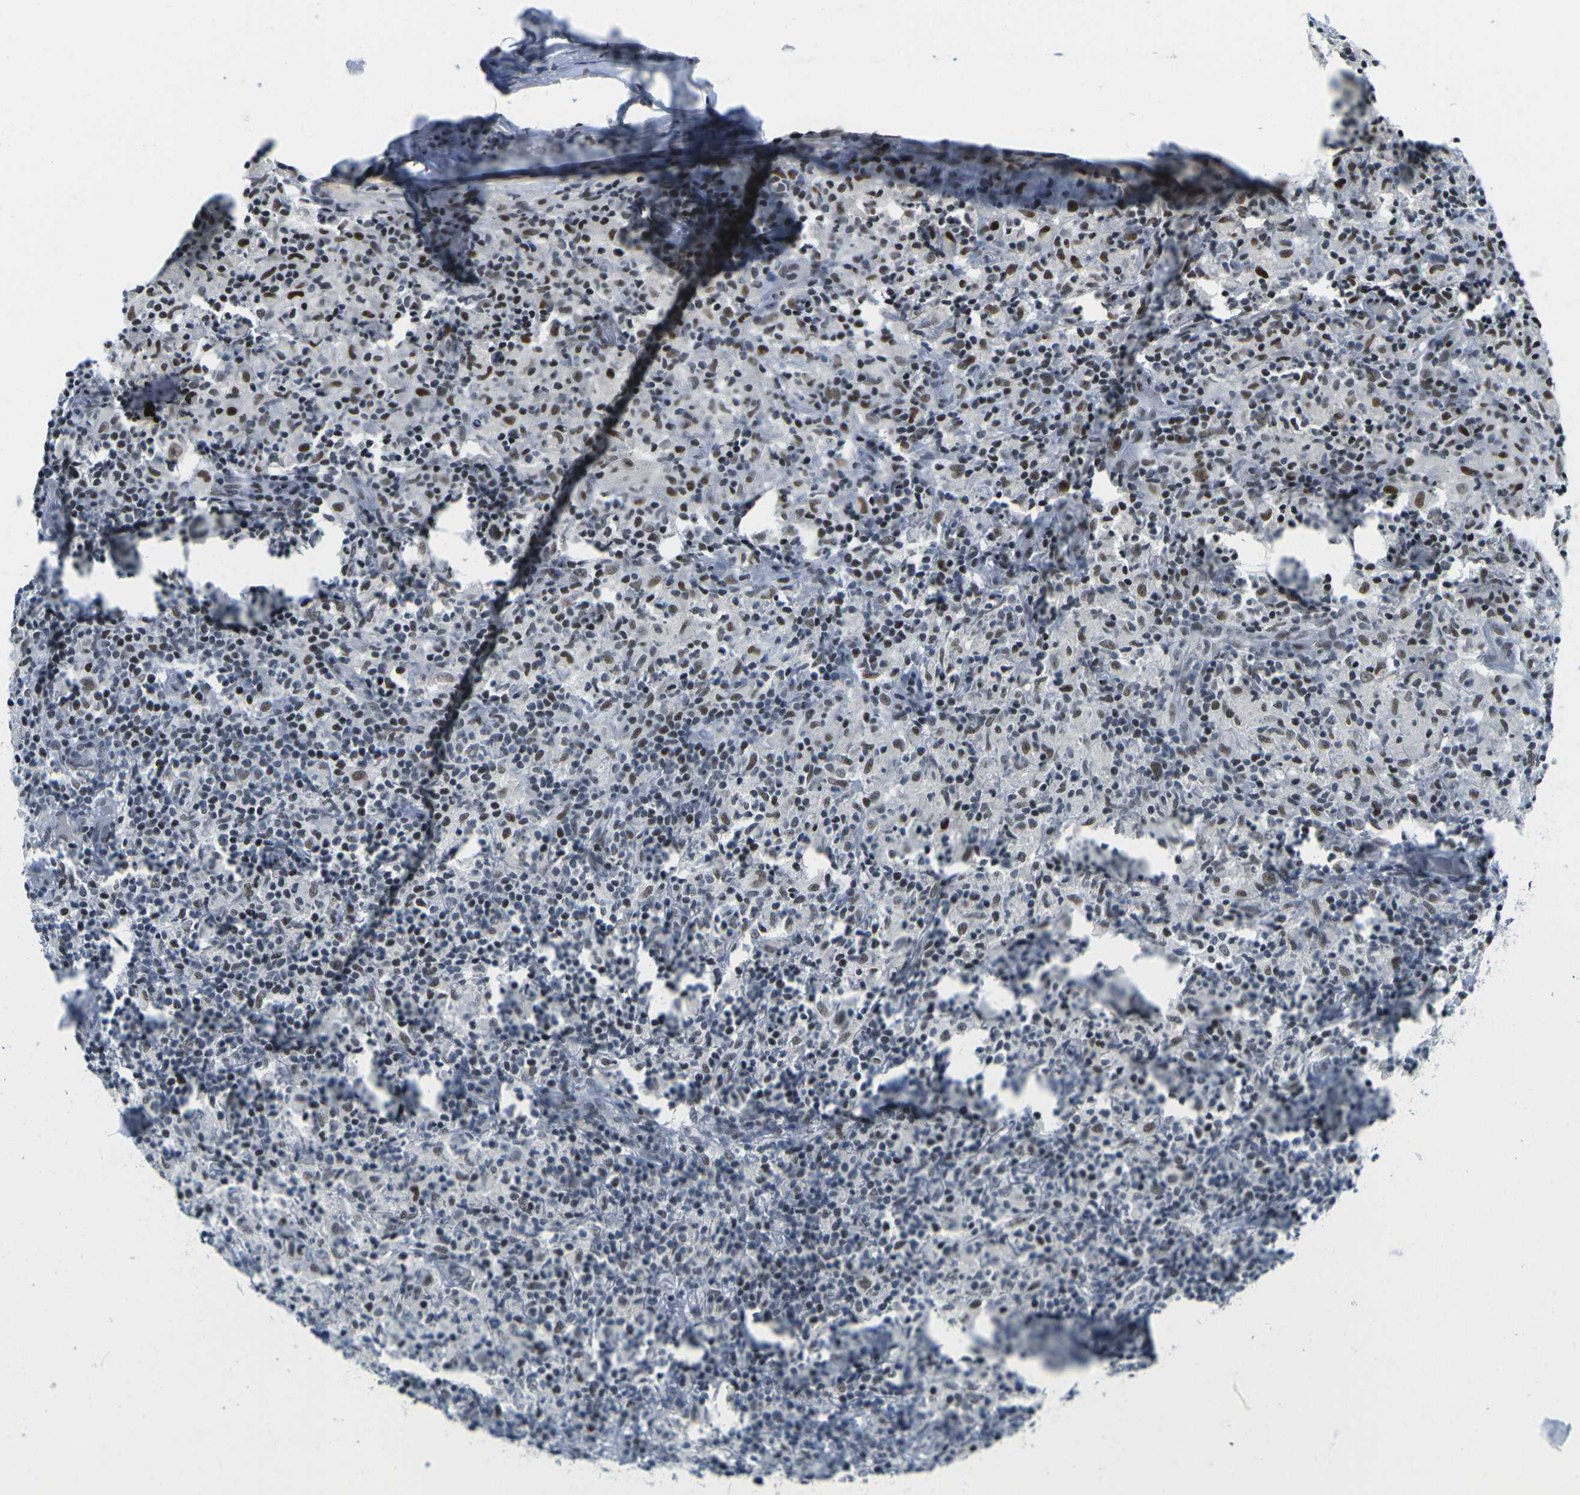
{"staining": {"intensity": "moderate", "quantity": ">75%", "location": "nuclear"}, "tissue": "lymphoma", "cell_type": "Tumor cells", "image_type": "cancer", "snomed": [{"axis": "morphology", "description": "Hodgkin's disease, NOS"}, {"axis": "topography", "description": "Lymph node"}], "caption": "IHC (DAB) staining of Hodgkin's disease displays moderate nuclear protein staining in about >75% of tumor cells.", "gene": "PRPF8", "patient": {"sex": "male", "age": 70}}